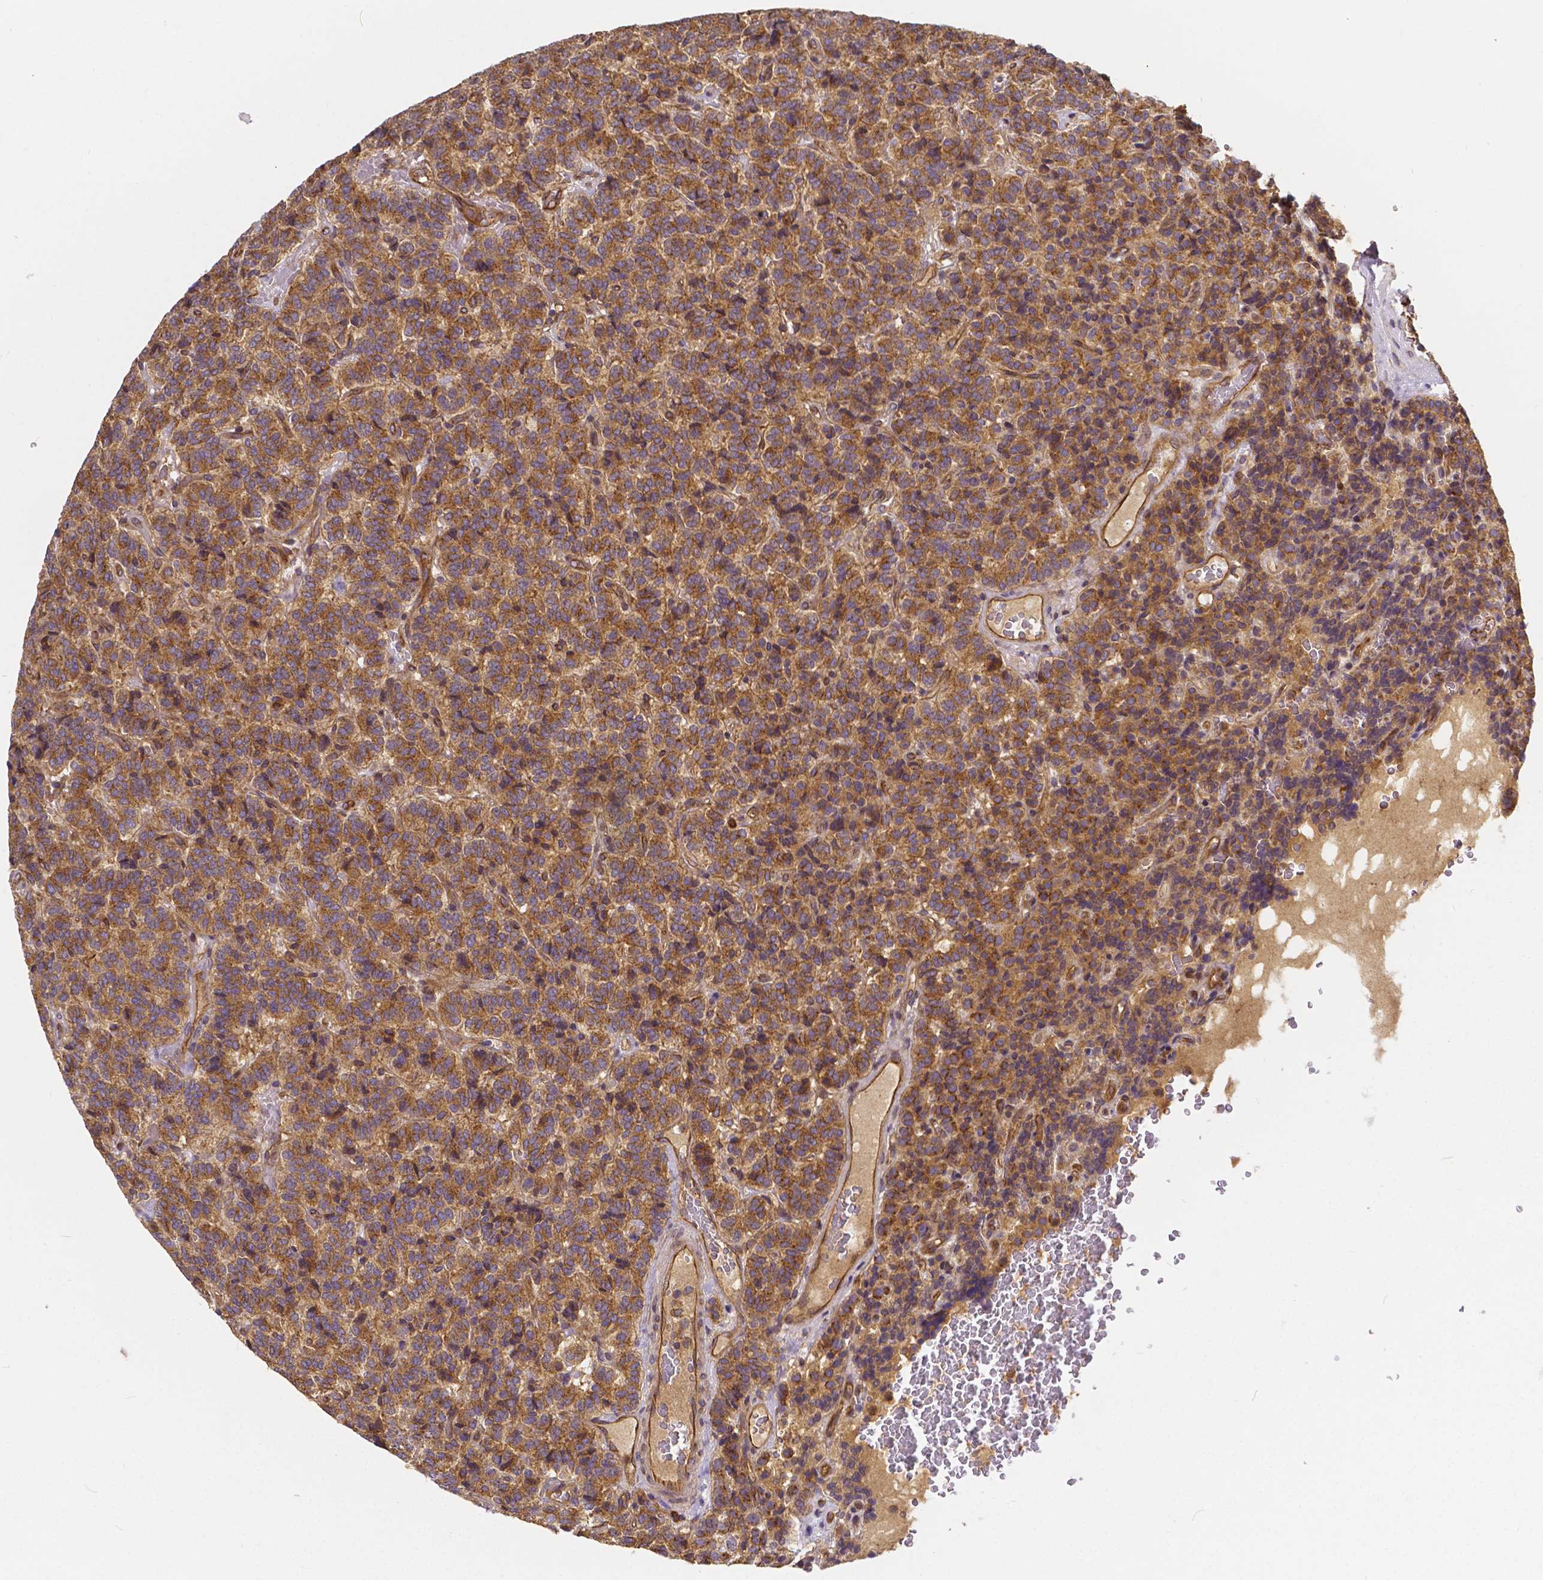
{"staining": {"intensity": "moderate", "quantity": ">75%", "location": "cytoplasmic/membranous"}, "tissue": "carcinoid", "cell_type": "Tumor cells", "image_type": "cancer", "snomed": [{"axis": "morphology", "description": "Carcinoid, malignant, NOS"}, {"axis": "topography", "description": "Pancreas"}], "caption": "Carcinoid was stained to show a protein in brown. There is medium levels of moderate cytoplasmic/membranous staining in approximately >75% of tumor cells.", "gene": "CLINT1", "patient": {"sex": "male", "age": 36}}